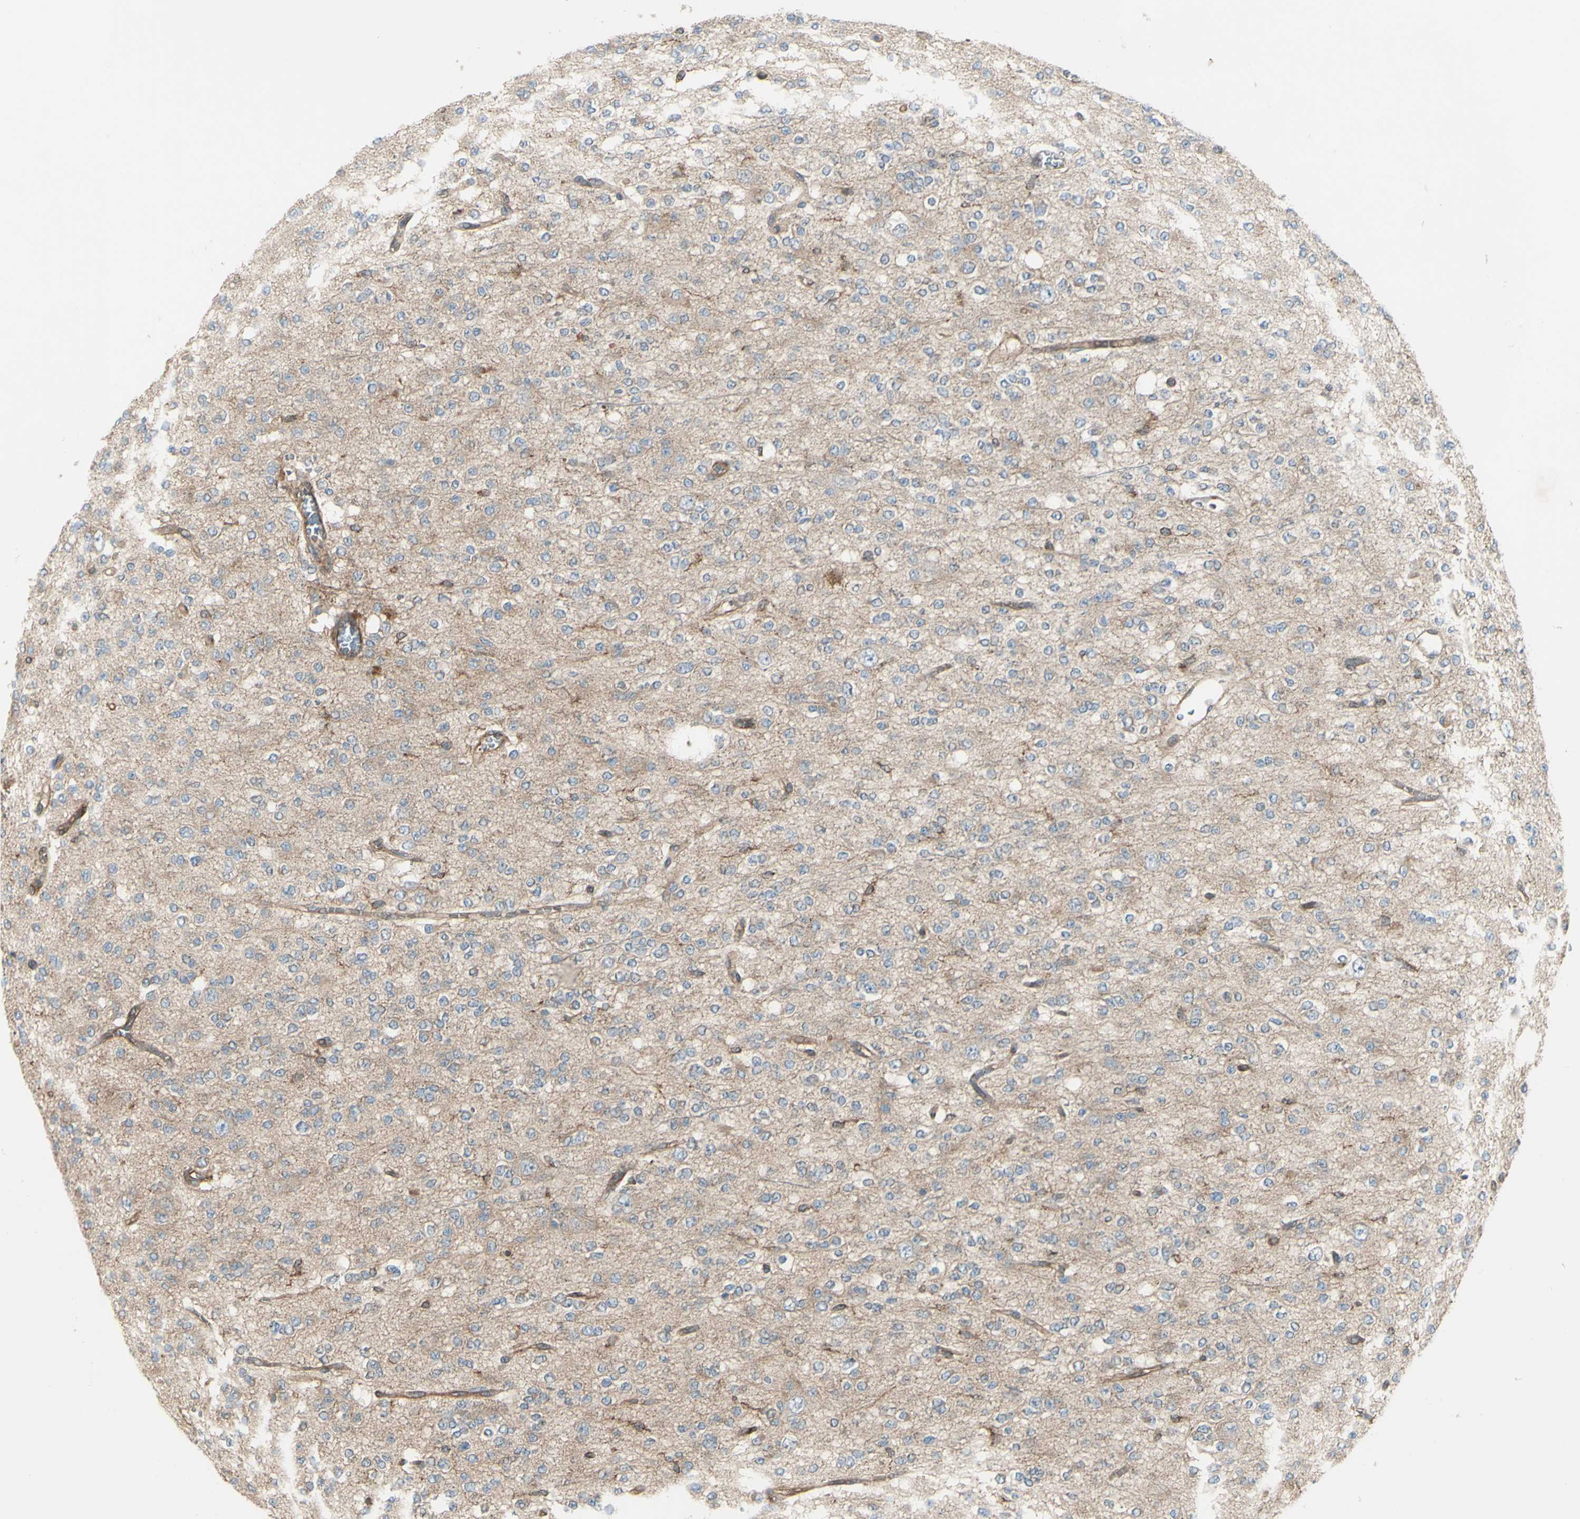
{"staining": {"intensity": "weak", "quantity": "<25%", "location": "cytoplasmic/membranous"}, "tissue": "glioma", "cell_type": "Tumor cells", "image_type": "cancer", "snomed": [{"axis": "morphology", "description": "Glioma, malignant, Low grade"}, {"axis": "topography", "description": "Brain"}], "caption": "Photomicrograph shows no significant protein expression in tumor cells of glioma. (DAB (3,3'-diaminobenzidine) IHC visualized using brightfield microscopy, high magnification).", "gene": "IGSF9B", "patient": {"sex": "male", "age": 38}}